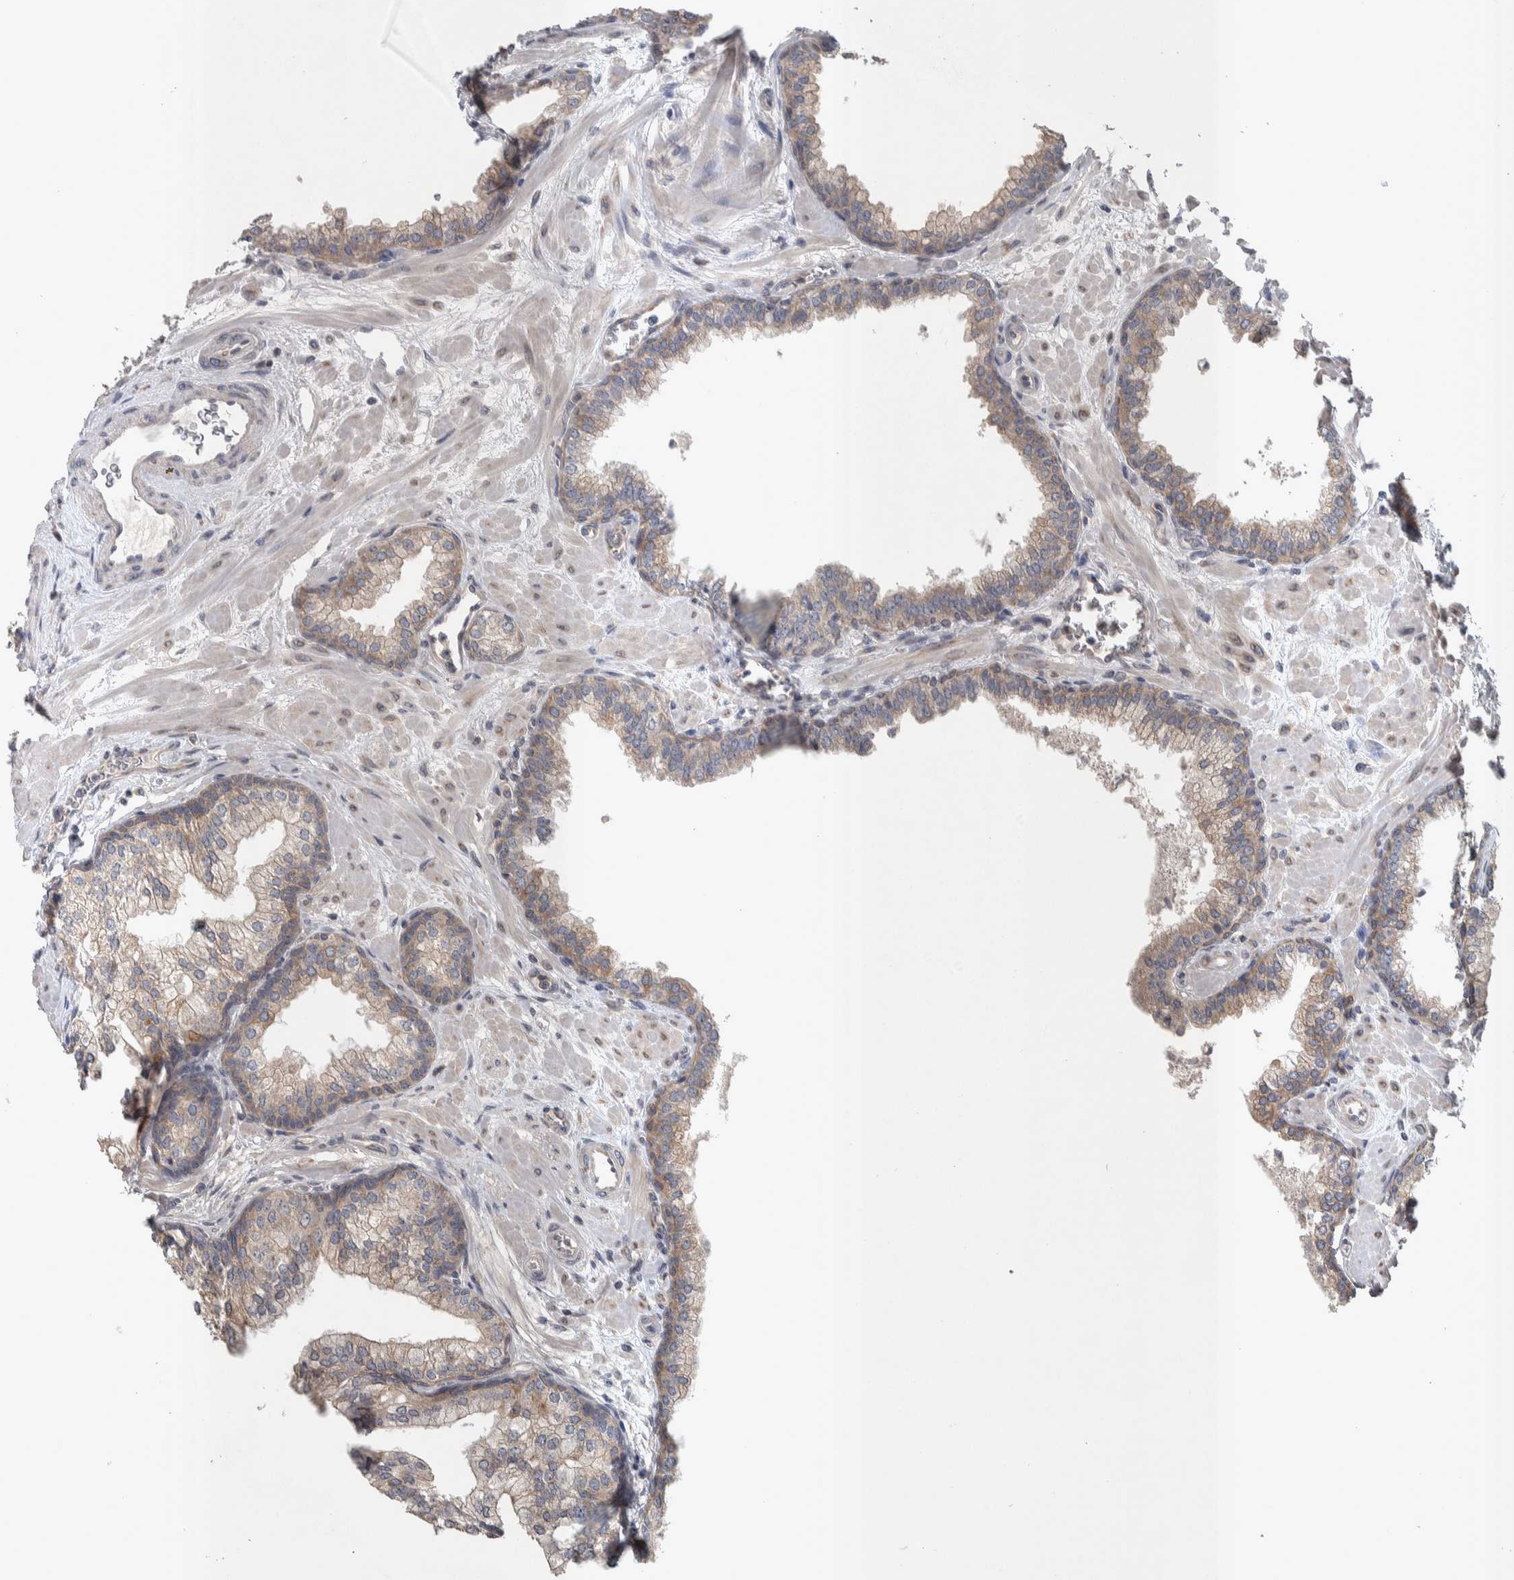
{"staining": {"intensity": "weak", "quantity": ">75%", "location": "cytoplasmic/membranous"}, "tissue": "prostate", "cell_type": "Glandular cells", "image_type": "normal", "snomed": [{"axis": "morphology", "description": "Normal tissue, NOS"}, {"axis": "morphology", "description": "Urothelial carcinoma, Low grade"}, {"axis": "topography", "description": "Urinary bladder"}, {"axis": "topography", "description": "Prostate"}], "caption": "Protein staining of benign prostate displays weak cytoplasmic/membranous positivity in about >75% of glandular cells.", "gene": "SRP68", "patient": {"sex": "male", "age": 60}}